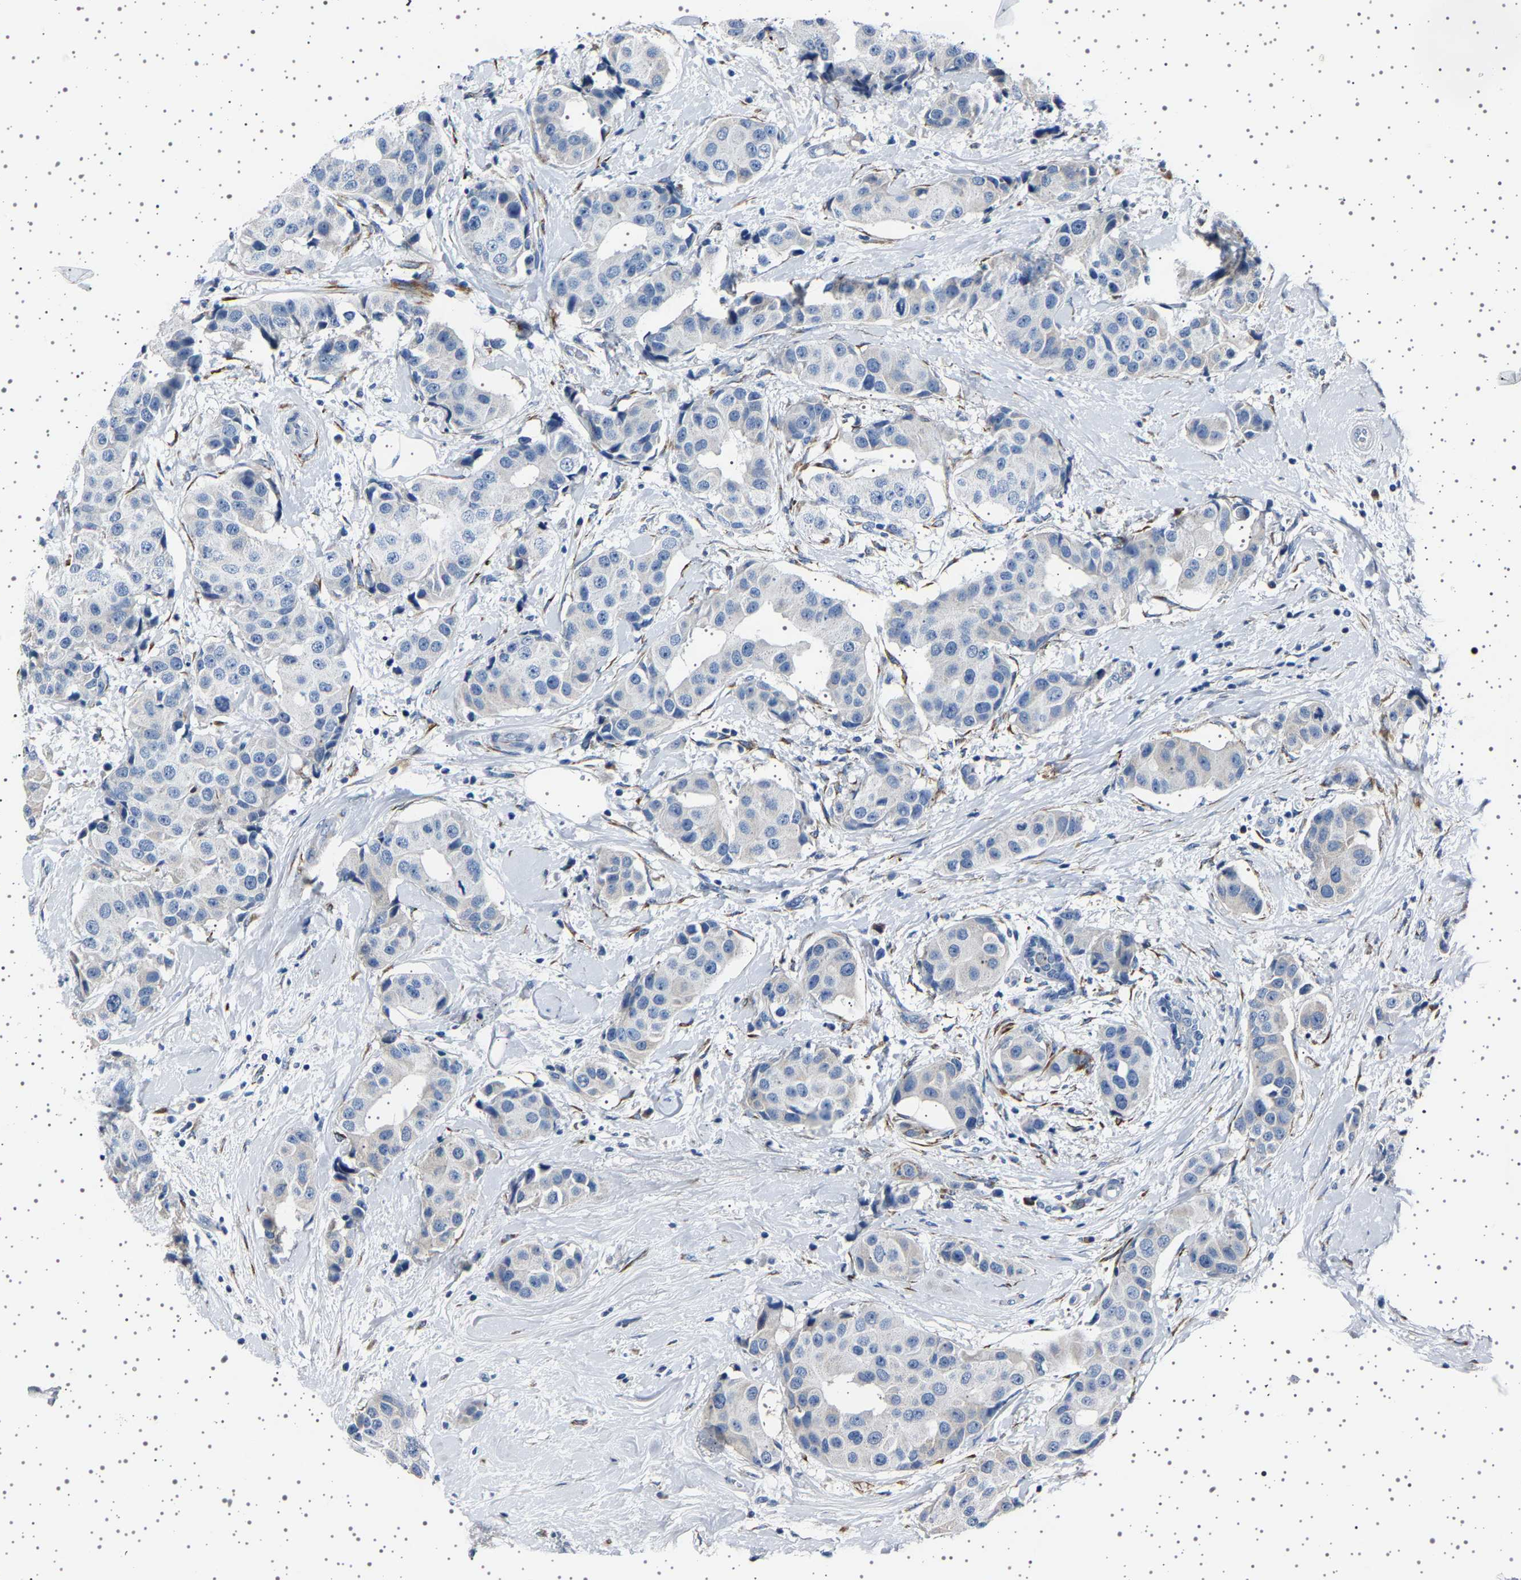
{"staining": {"intensity": "negative", "quantity": "none", "location": "none"}, "tissue": "breast cancer", "cell_type": "Tumor cells", "image_type": "cancer", "snomed": [{"axis": "morphology", "description": "Normal tissue, NOS"}, {"axis": "morphology", "description": "Duct carcinoma"}, {"axis": "topography", "description": "Breast"}], "caption": "Immunohistochemical staining of human breast intraductal carcinoma shows no significant expression in tumor cells. (Brightfield microscopy of DAB immunohistochemistry (IHC) at high magnification).", "gene": "FTCD", "patient": {"sex": "female", "age": 39}}